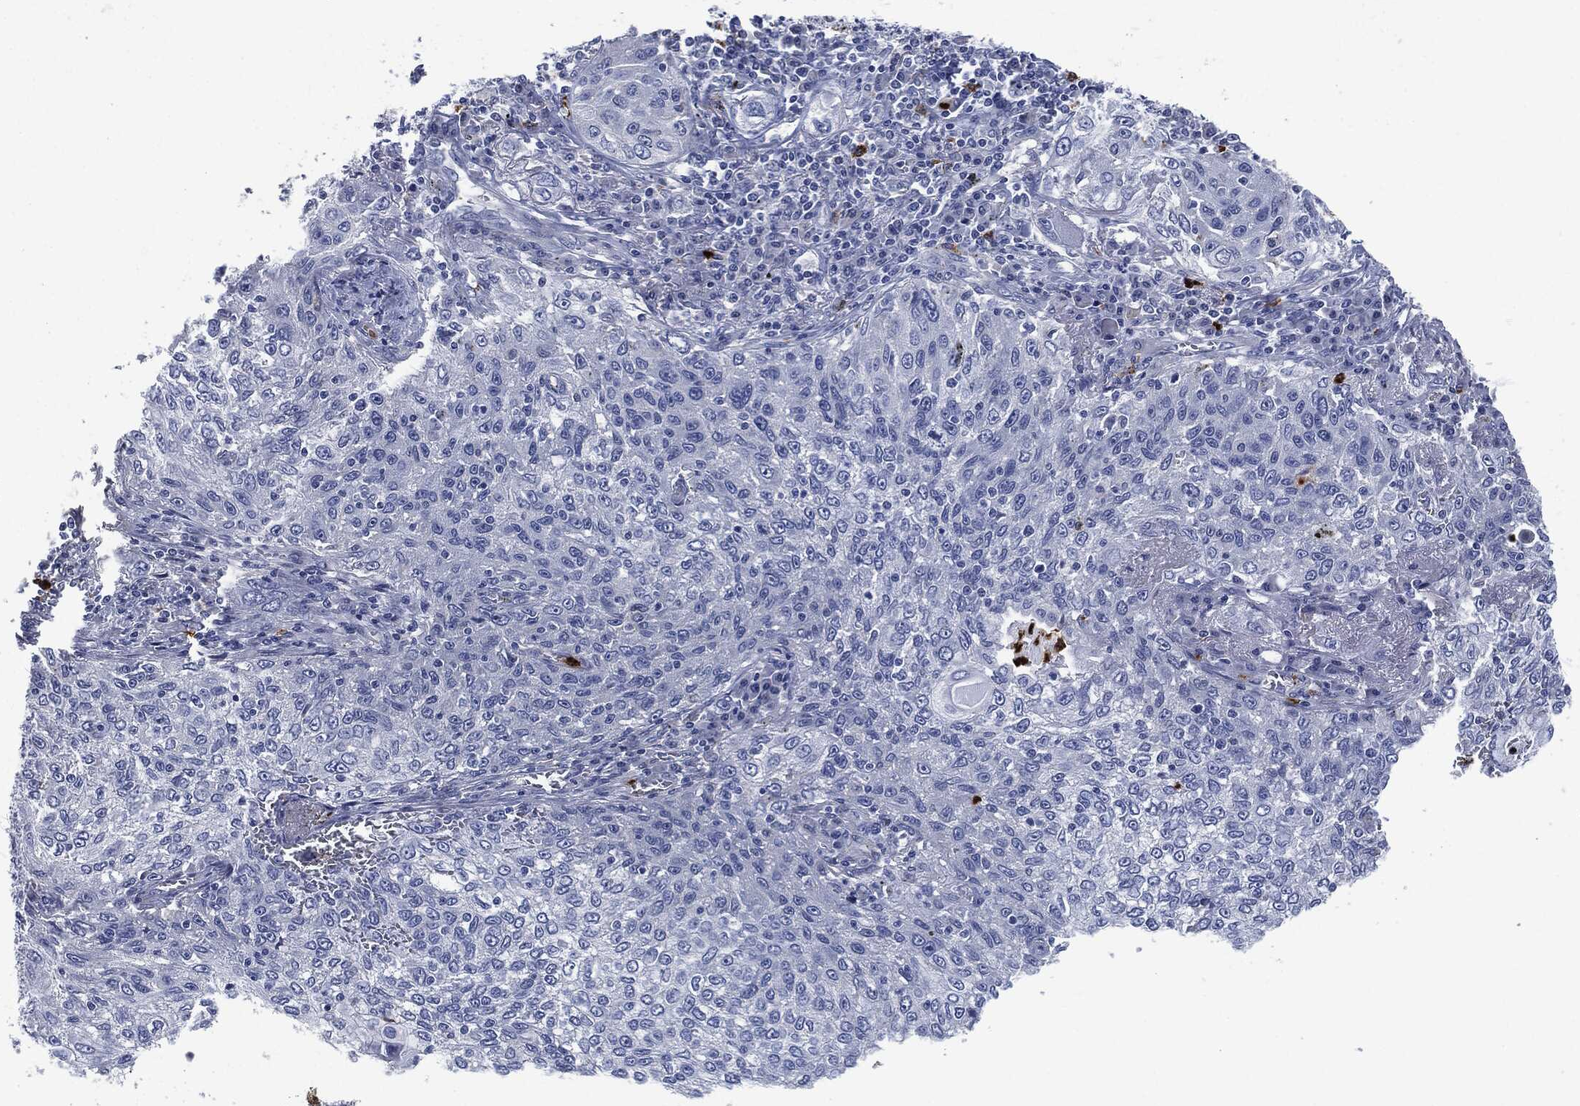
{"staining": {"intensity": "negative", "quantity": "none", "location": "none"}, "tissue": "lung cancer", "cell_type": "Tumor cells", "image_type": "cancer", "snomed": [{"axis": "morphology", "description": "Squamous cell carcinoma, NOS"}, {"axis": "topography", "description": "Lung"}], "caption": "This photomicrograph is of squamous cell carcinoma (lung) stained with IHC to label a protein in brown with the nuclei are counter-stained blue. There is no expression in tumor cells.", "gene": "MPO", "patient": {"sex": "female", "age": 69}}